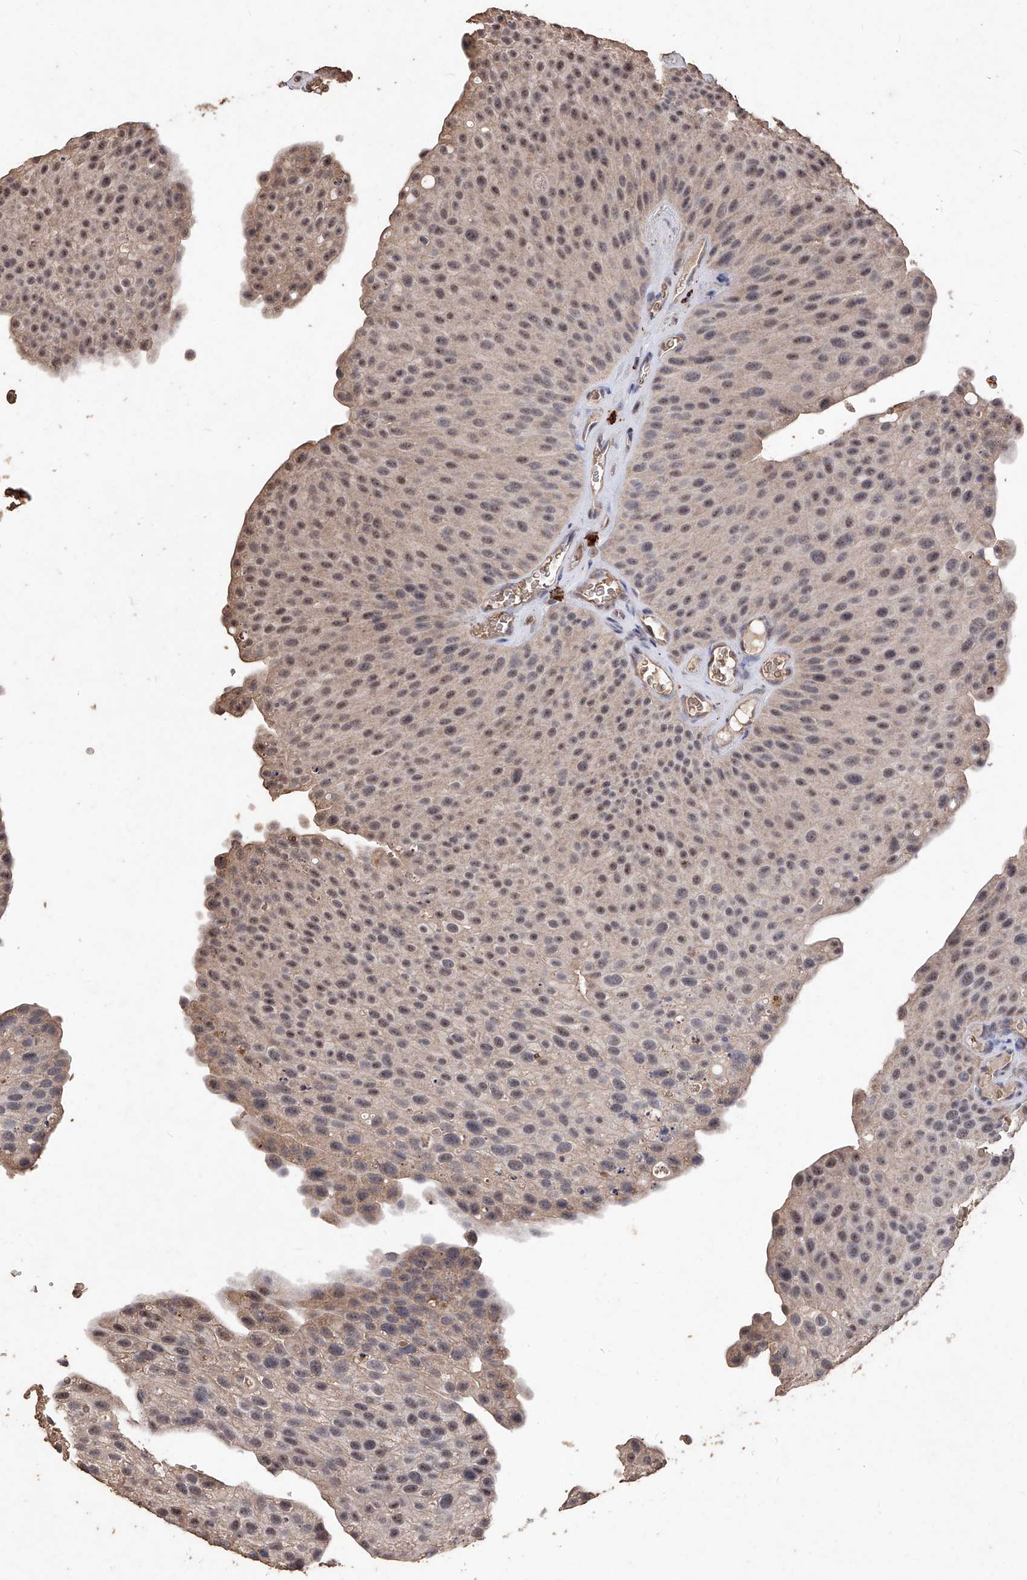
{"staining": {"intensity": "weak", "quantity": ">75%", "location": "cytoplasmic/membranous,nuclear"}, "tissue": "urothelial cancer", "cell_type": "Tumor cells", "image_type": "cancer", "snomed": [{"axis": "morphology", "description": "Urothelial carcinoma, Low grade"}, {"axis": "topography", "description": "Smooth muscle"}, {"axis": "topography", "description": "Urinary bladder"}], "caption": "A high-resolution image shows immunohistochemistry staining of low-grade urothelial carcinoma, which displays weak cytoplasmic/membranous and nuclear positivity in about >75% of tumor cells.", "gene": "EML1", "patient": {"sex": "male", "age": 60}}